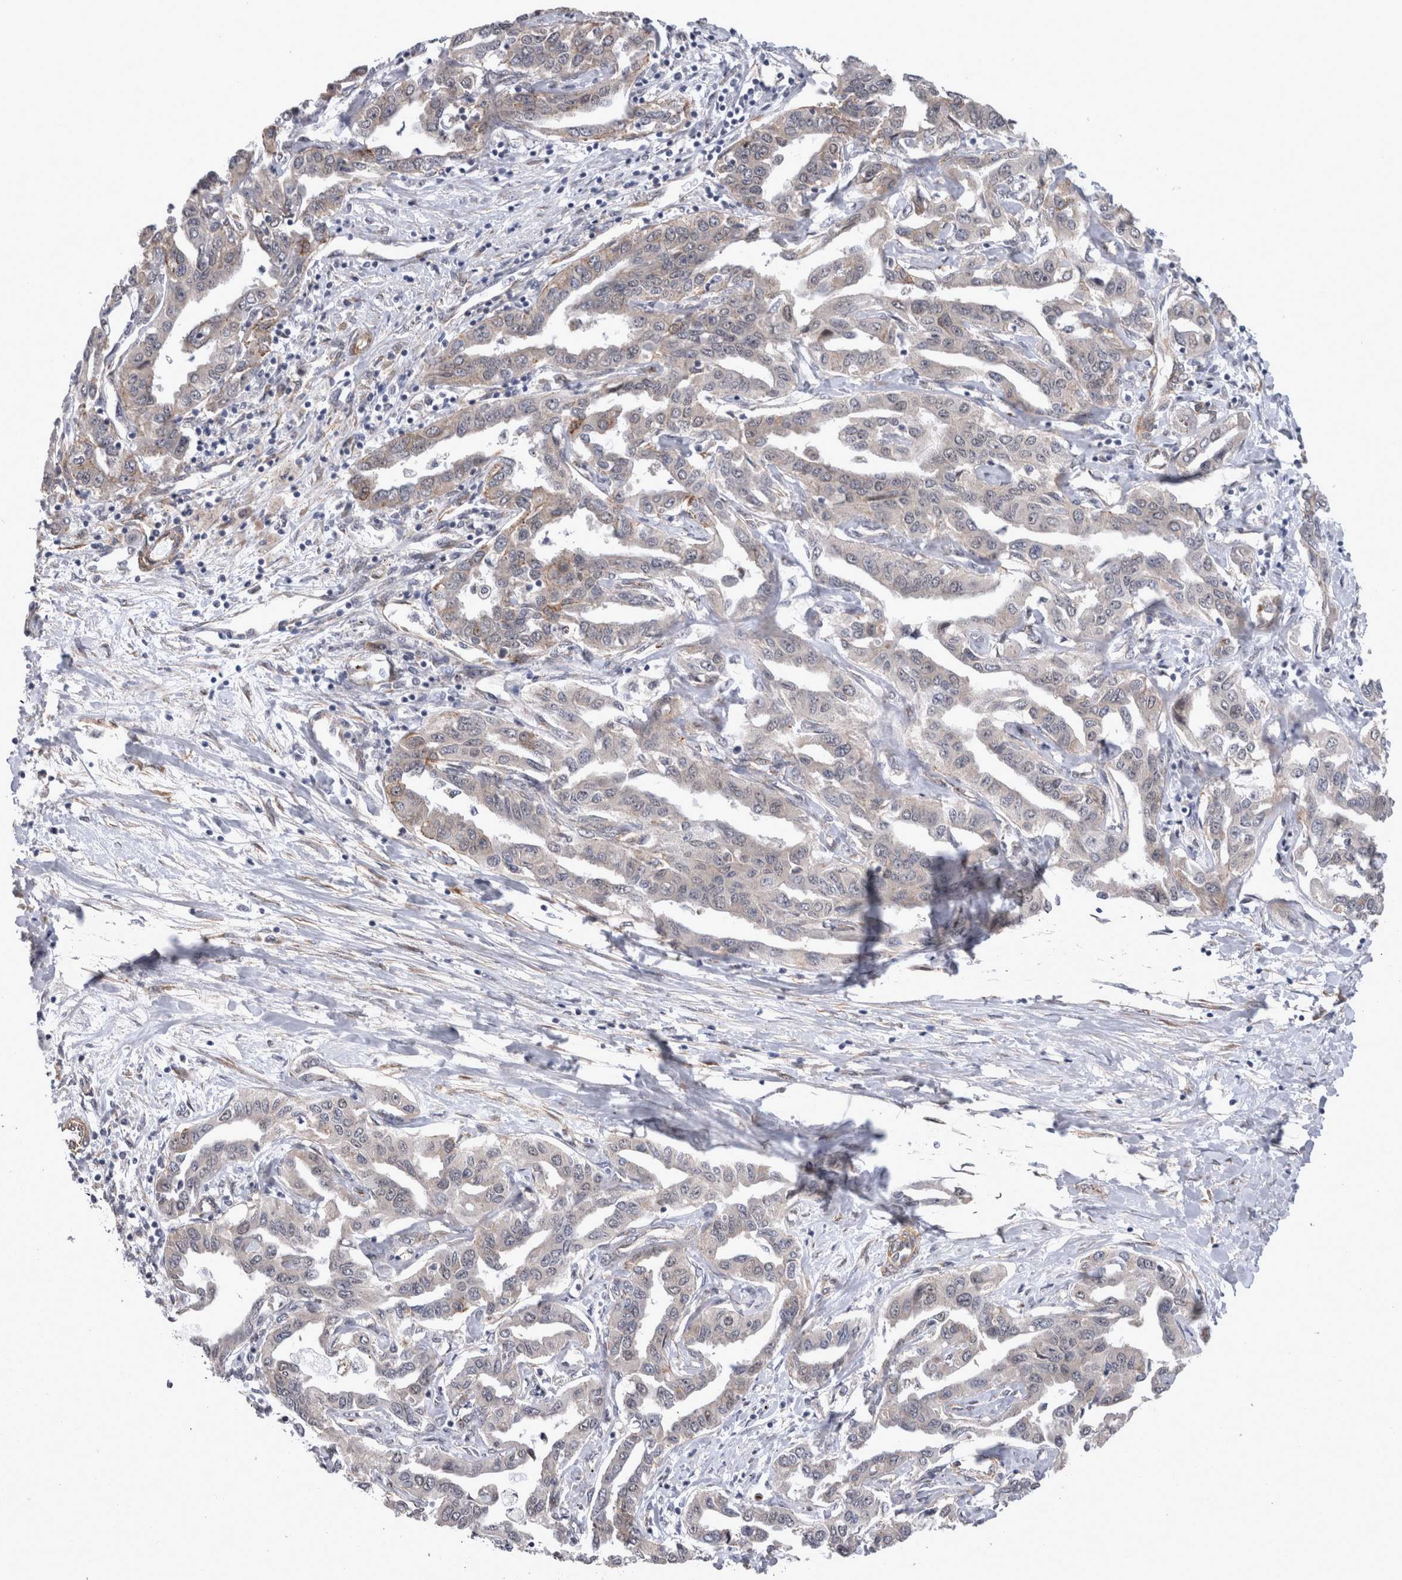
{"staining": {"intensity": "negative", "quantity": "none", "location": "none"}, "tissue": "liver cancer", "cell_type": "Tumor cells", "image_type": "cancer", "snomed": [{"axis": "morphology", "description": "Cholangiocarcinoma"}, {"axis": "topography", "description": "Liver"}], "caption": "Immunohistochemistry (IHC) of human liver cancer exhibits no staining in tumor cells. (Stains: DAB (3,3'-diaminobenzidine) IHC with hematoxylin counter stain, Microscopy: brightfield microscopy at high magnification).", "gene": "DDX6", "patient": {"sex": "male", "age": 59}}